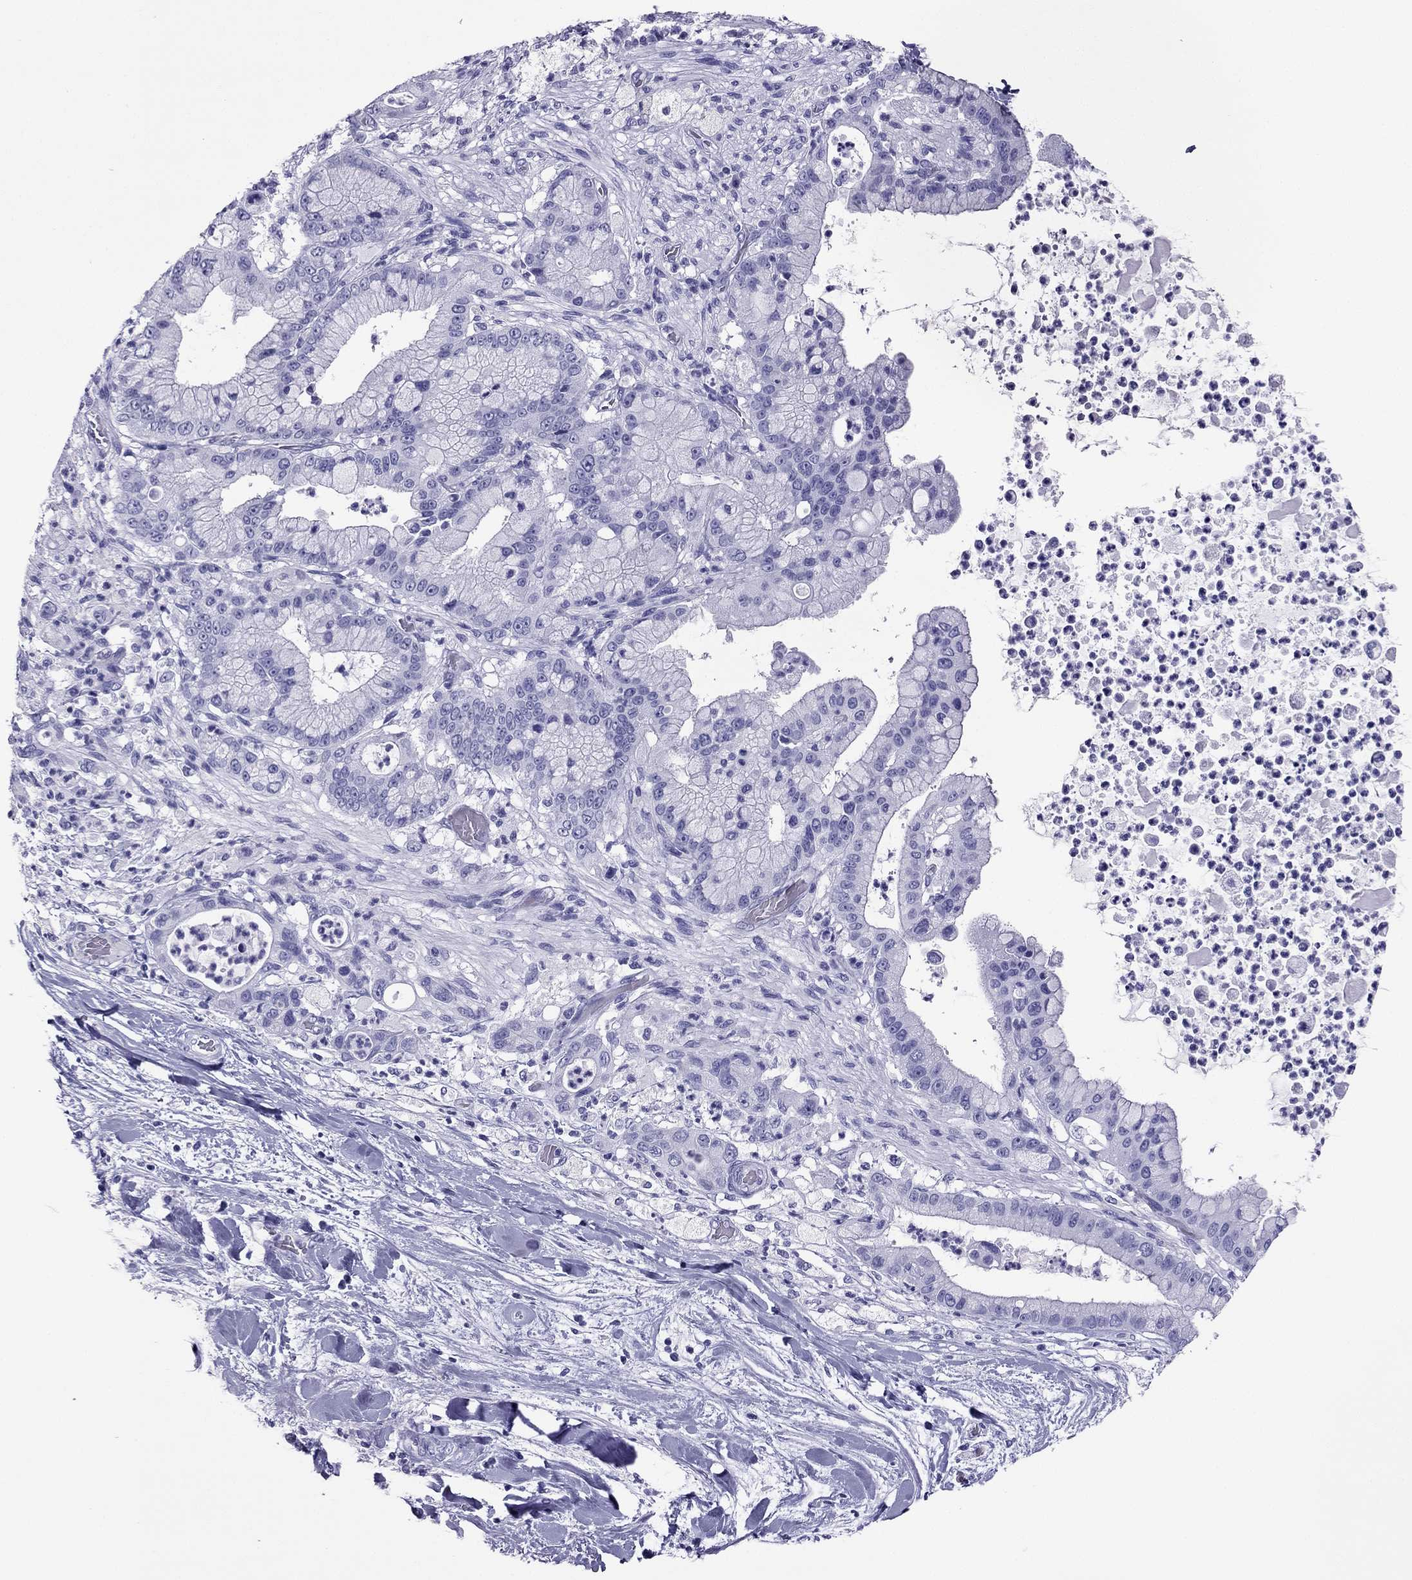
{"staining": {"intensity": "negative", "quantity": "none", "location": "none"}, "tissue": "liver cancer", "cell_type": "Tumor cells", "image_type": "cancer", "snomed": [{"axis": "morphology", "description": "Cholangiocarcinoma"}, {"axis": "topography", "description": "Liver"}], "caption": "Image shows no protein expression in tumor cells of liver cancer (cholangiocarcinoma) tissue. (Stains: DAB (3,3'-diaminobenzidine) immunohistochemistry (IHC) with hematoxylin counter stain, Microscopy: brightfield microscopy at high magnification).", "gene": "PDE6A", "patient": {"sex": "female", "age": 54}}